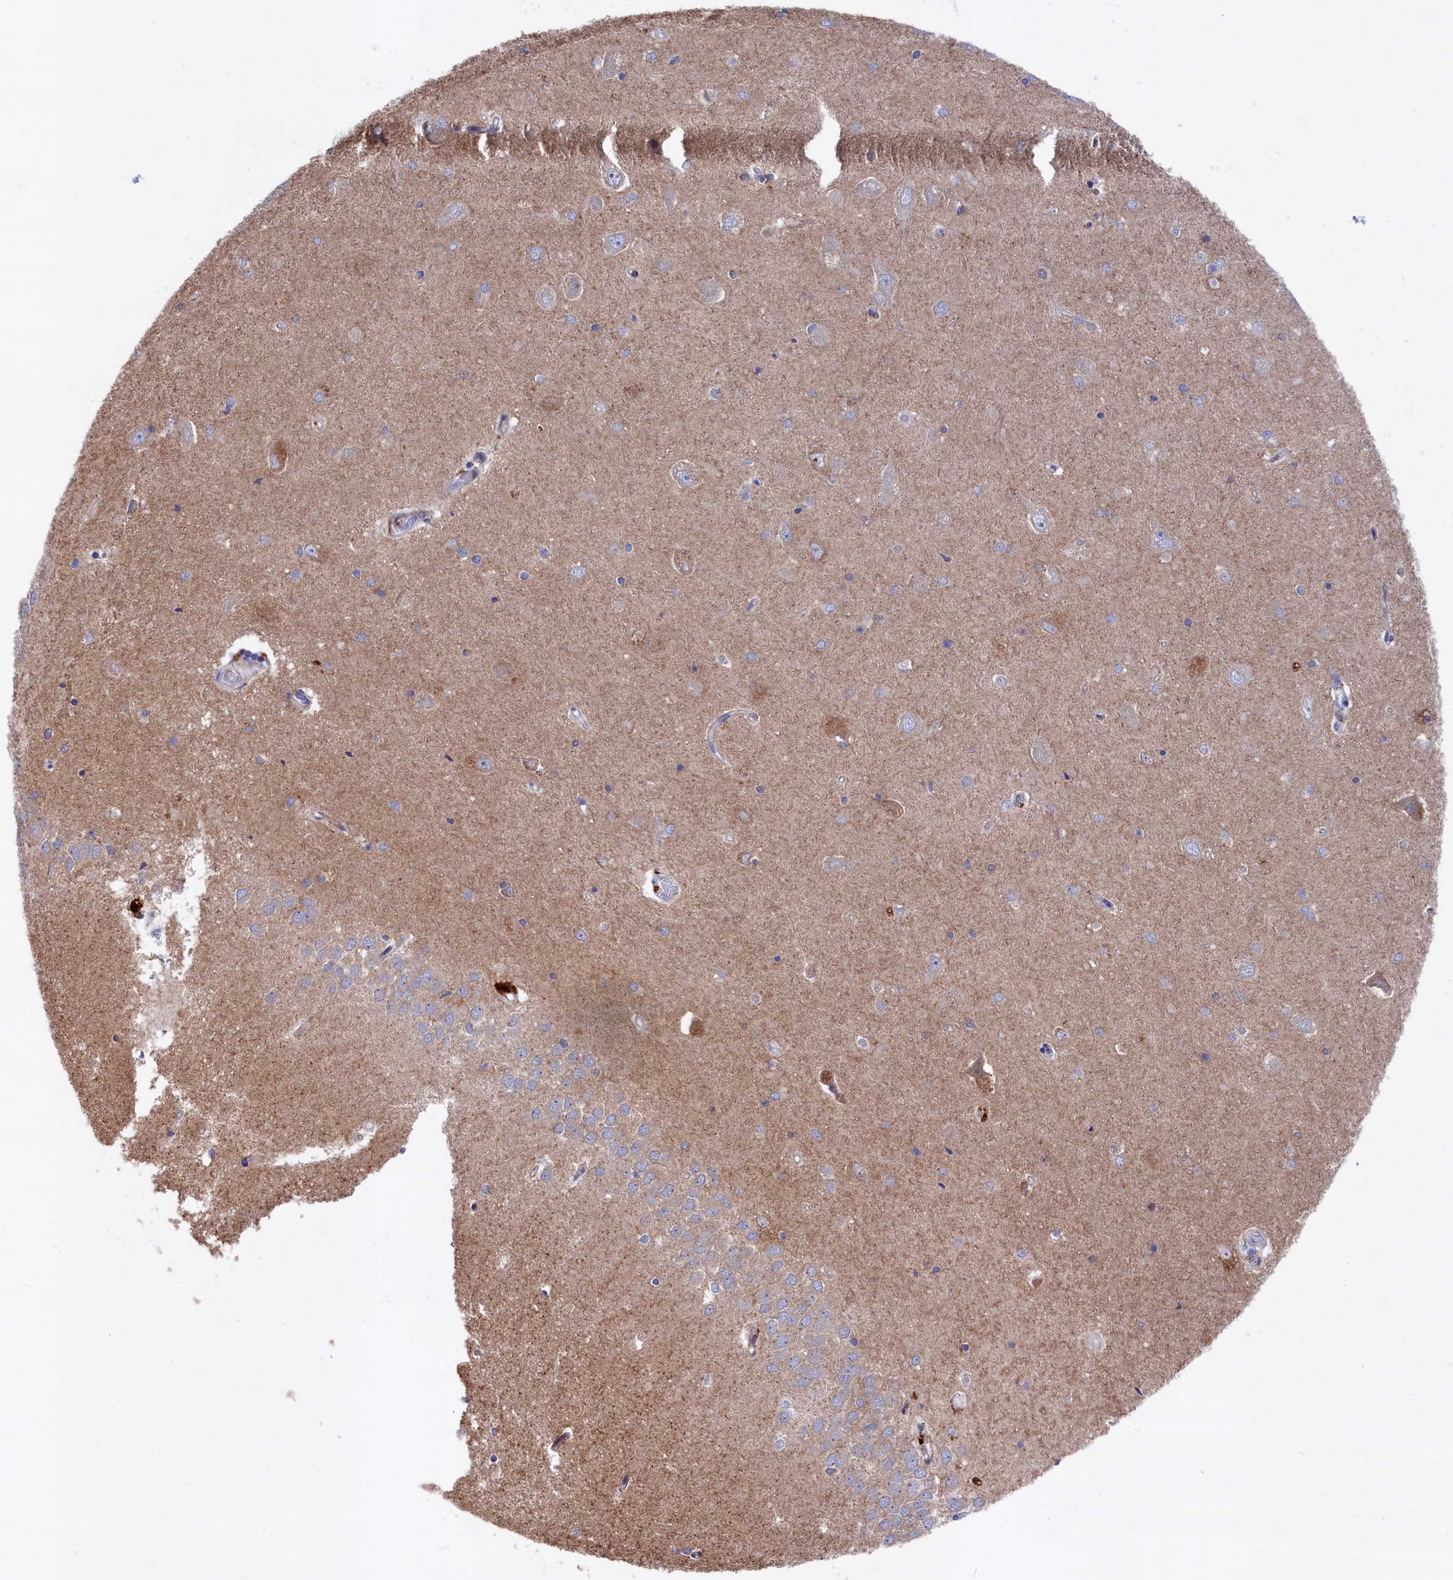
{"staining": {"intensity": "negative", "quantity": "none", "location": "none"}, "tissue": "hippocampus", "cell_type": "Glial cells", "image_type": "normal", "snomed": [{"axis": "morphology", "description": "Normal tissue, NOS"}, {"axis": "topography", "description": "Hippocampus"}], "caption": "High power microscopy photomicrograph of an immunohistochemistry image of benign hippocampus, revealing no significant expression in glial cells.", "gene": "GPR108", "patient": {"sex": "male", "age": 45}}